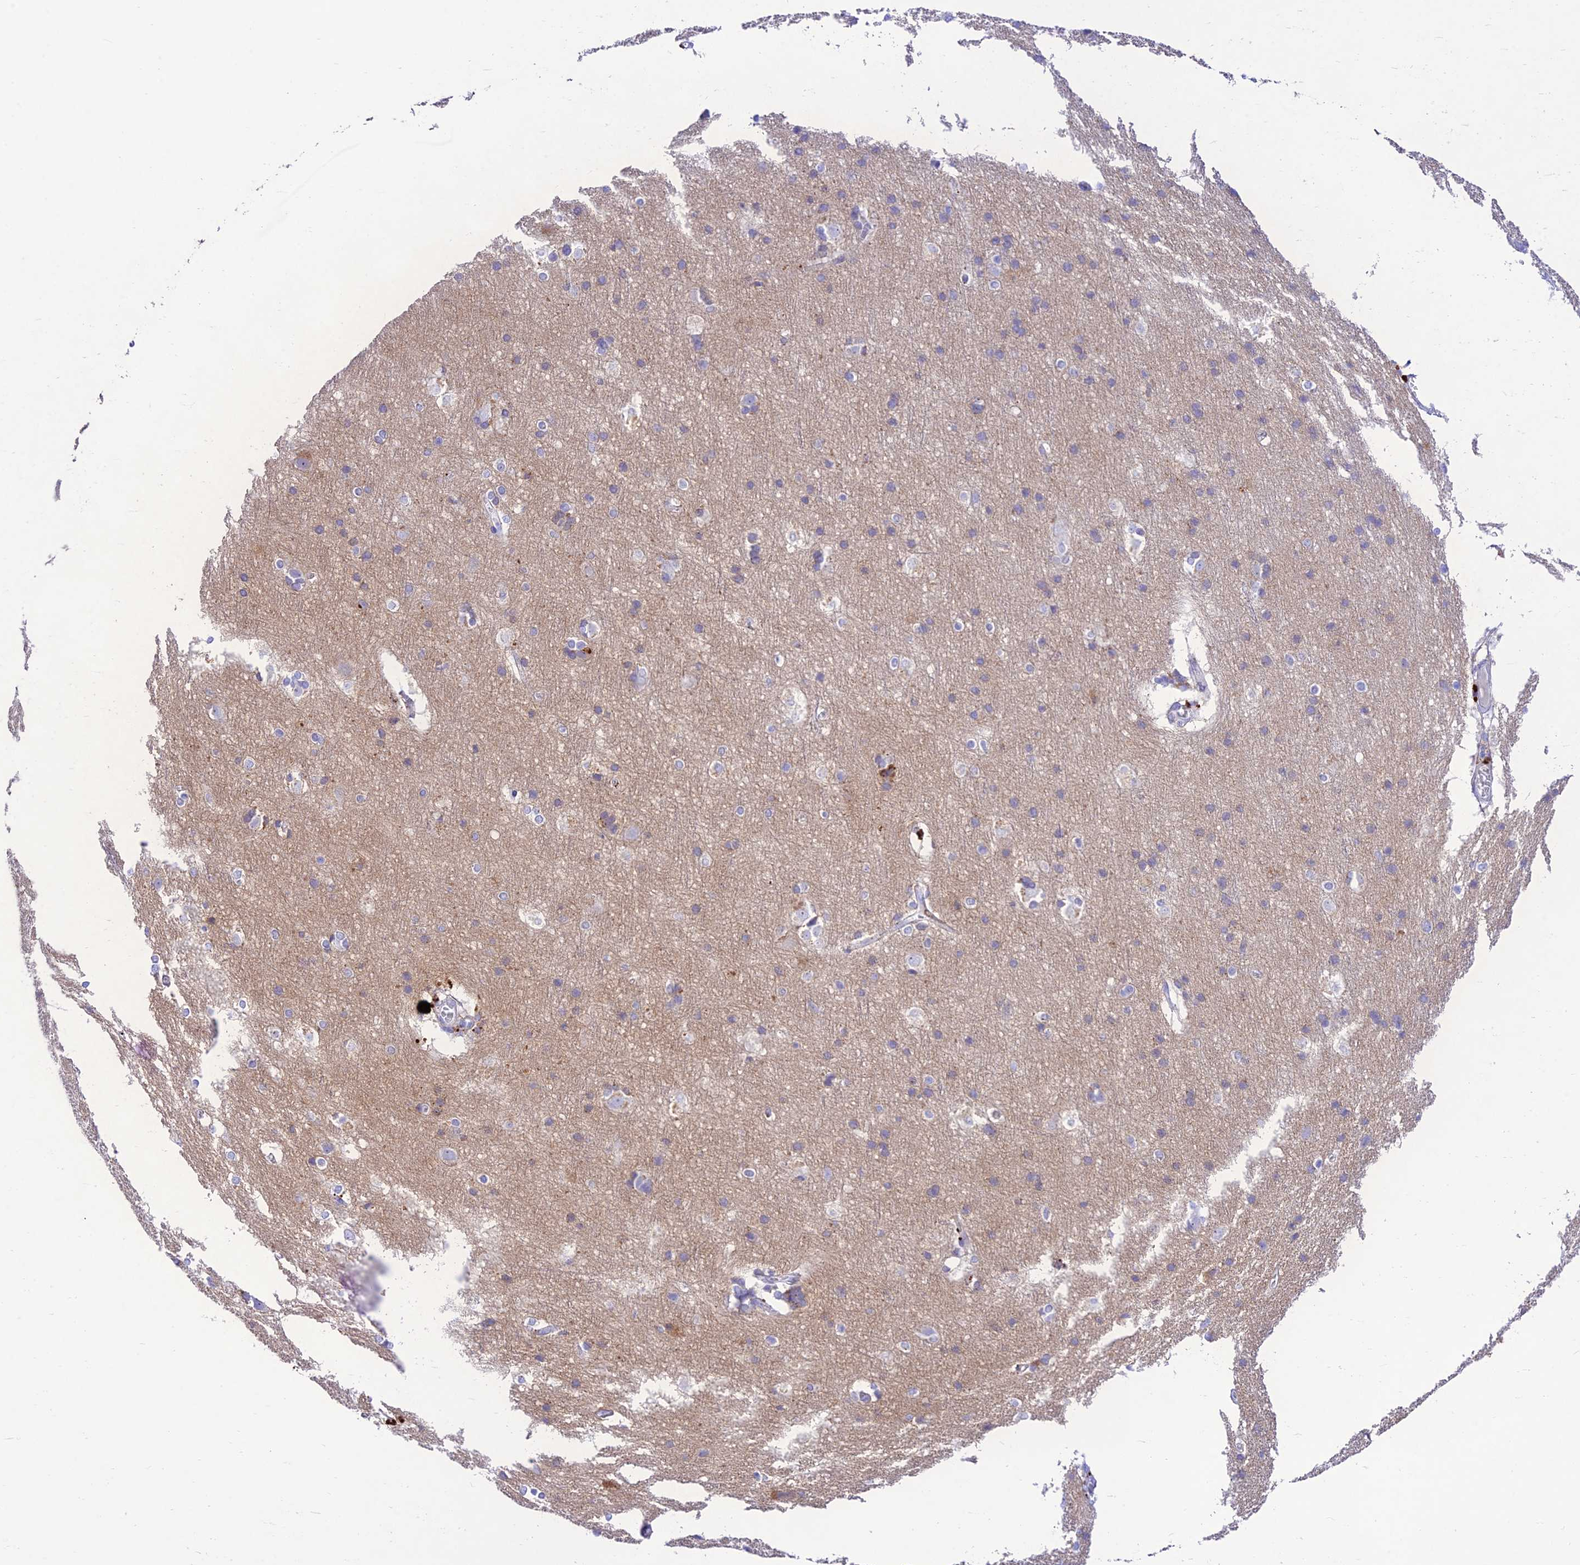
{"staining": {"intensity": "negative", "quantity": "none", "location": "none"}, "tissue": "cerebral cortex", "cell_type": "Endothelial cells", "image_type": "normal", "snomed": [{"axis": "morphology", "description": "Normal tissue, NOS"}, {"axis": "topography", "description": "Cerebral cortex"}], "caption": "Endothelial cells are negative for protein expression in benign human cerebral cortex. The staining is performed using DAB (3,3'-diaminobenzidine) brown chromogen with nuclei counter-stained in using hematoxylin.", "gene": "PRNP", "patient": {"sex": "male", "age": 54}}